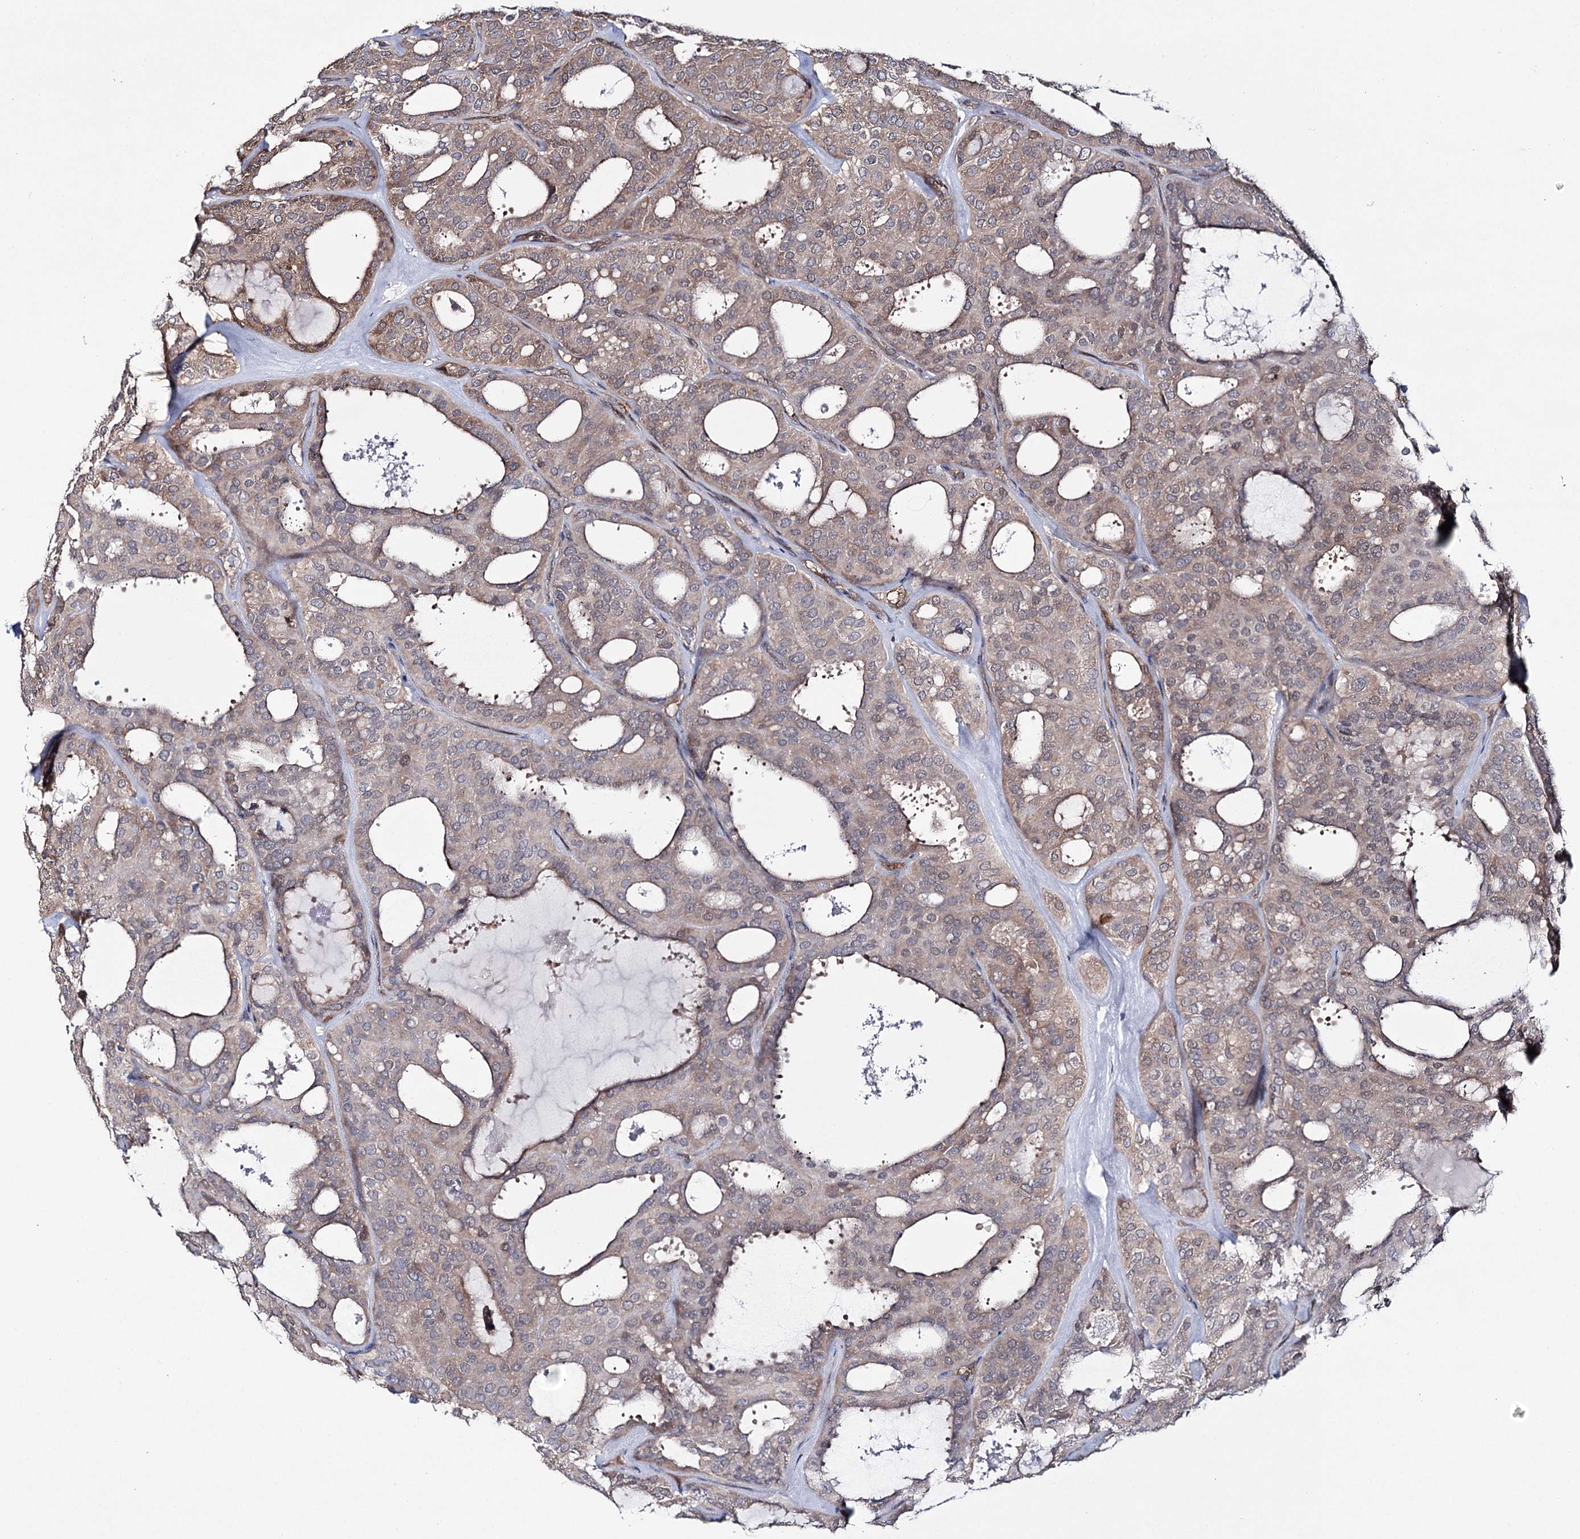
{"staining": {"intensity": "moderate", "quantity": ">75%", "location": "cytoplasmic/membranous,nuclear"}, "tissue": "thyroid cancer", "cell_type": "Tumor cells", "image_type": "cancer", "snomed": [{"axis": "morphology", "description": "Follicular adenoma carcinoma, NOS"}, {"axis": "topography", "description": "Thyroid gland"}], "caption": "Protein staining displays moderate cytoplasmic/membranous and nuclear expression in approximately >75% of tumor cells in thyroid follicular adenoma carcinoma.", "gene": "PTER", "patient": {"sex": "male", "age": 75}}